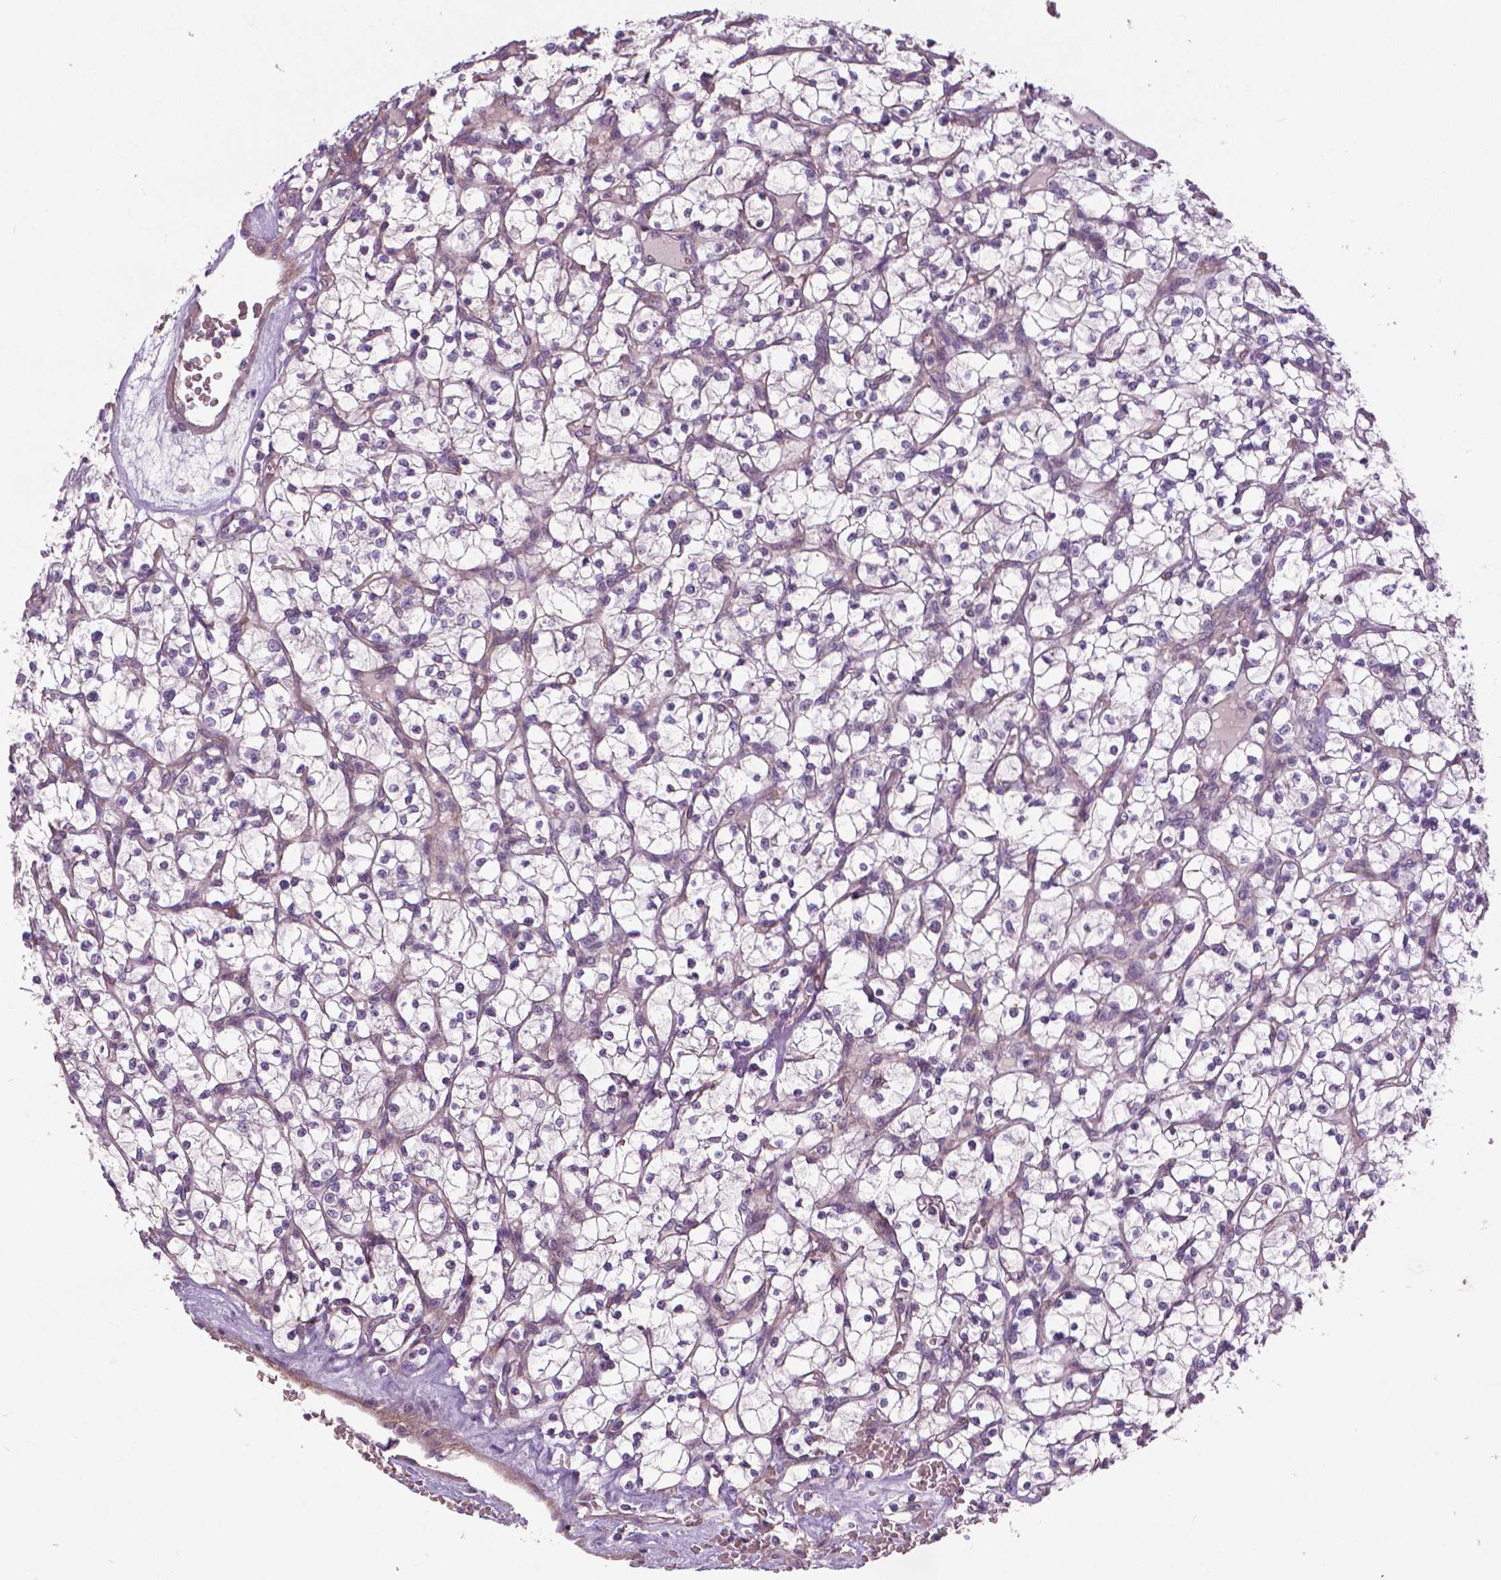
{"staining": {"intensity": "negative", "quantity": "none", "location": "none"}, "tissue": "renal cancer", "cell_type": "Tumor cells", "image_type": "cancer", "snomed": [{"axis": "morphology", "description": "Adenocarcinoma, NOS"}, {"axis": "topography", "description": "Kidney"}], "caption": "Tumor cells show no significant protein staining in renal cancer (adenocarcinoma).", "gene": "FLT1", "patient": {"sex": "female", "age": 64}}